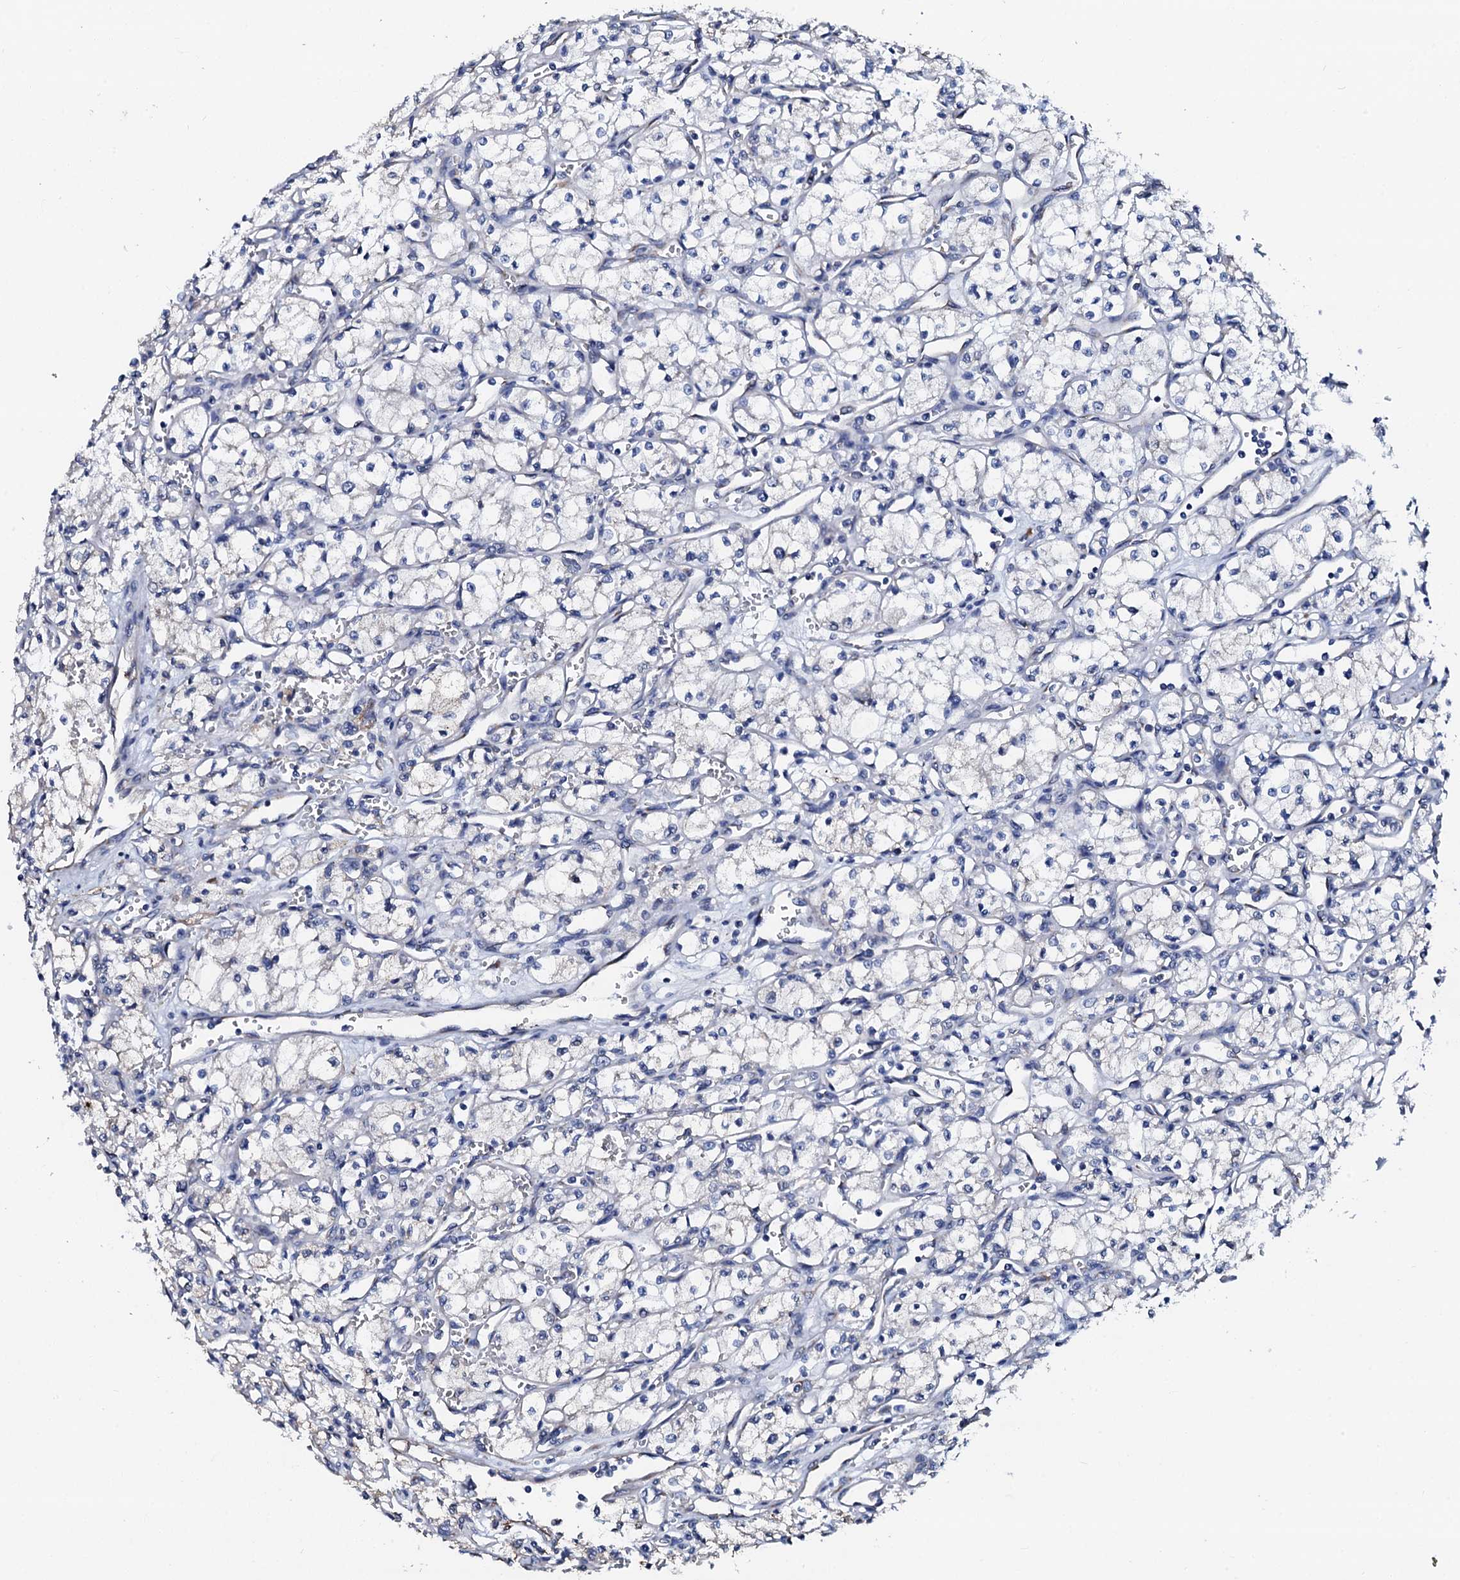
{"staining": {"intensity": "negative", "quantity": "none", "location": "none"}, "tissue": "renal cancer", "cell_type": "Tumor cells", "image_type": "cancer", "snomed": [{"axis": "morphology", "description": "Adenocarcinoma, NOS"}, {"axis": "topography", "description": "Kidney"}], "caption": "Histopathology image shows no significant protein expression in tumor cells of renal adenocarcinoma. (Immunohistochemistry (ihc), brightfield microscopy, high magnification).", "gene": "AKAP3", "patient": {"sex": "male", "age": 59}}